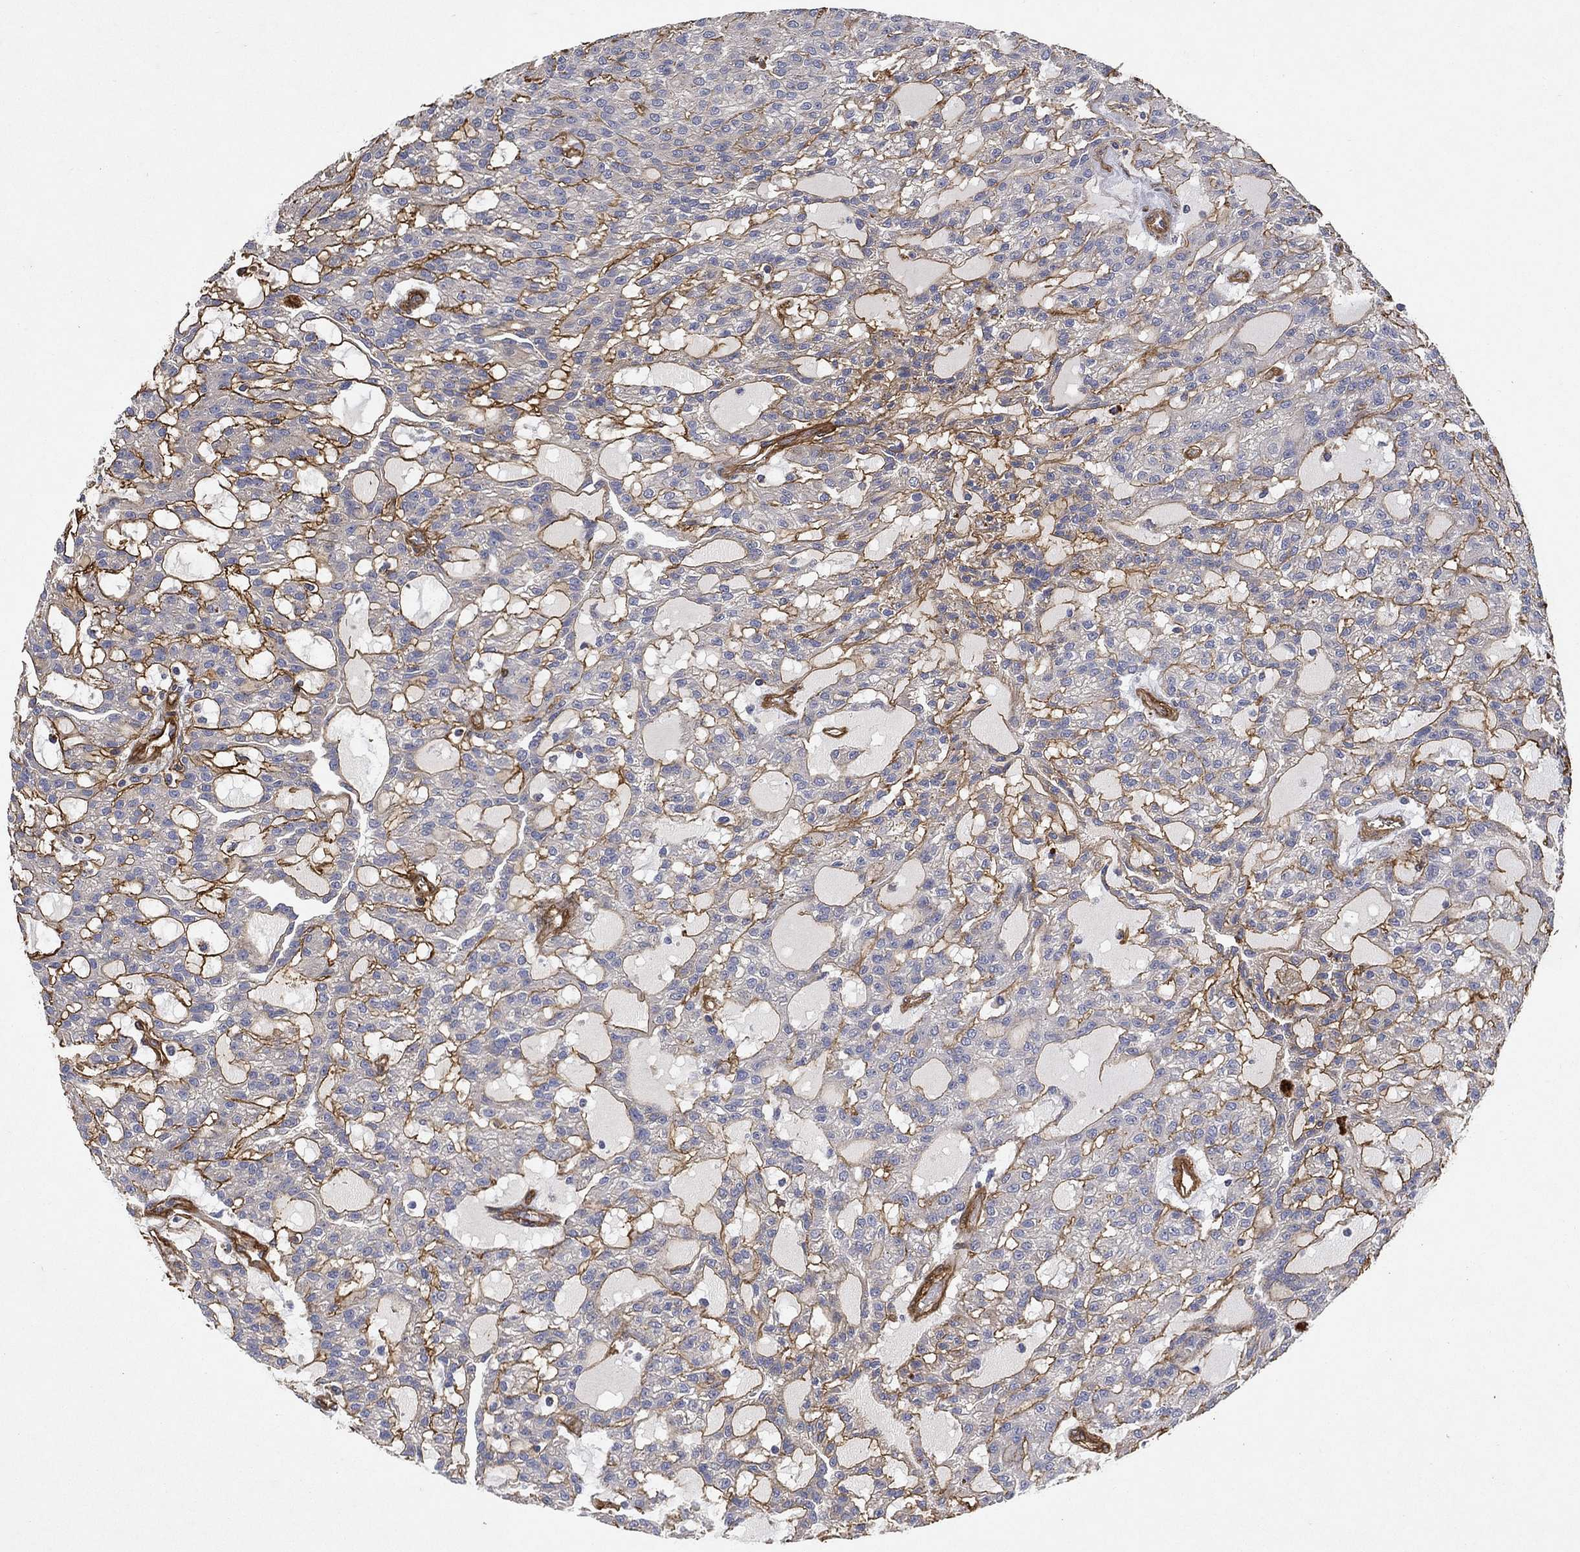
{"staining": {"intensity": "negative", "quantity": "none", "location": "none"}, "tissue": "renal cancer", "cell_type": "Tumor cells", "image_type": "cancer", "snomed": [{"axis": "morphology", "description": "Adenocarcinoma, NOS"}, {"axis": "topography", "description": "Kidney"}], "caption": "Renal cancer was stained to show a protein in brown. There is no significant expression in tumor cells.", "gene": "COL4A2", "patient": {"sex": "male", "age": 63}}